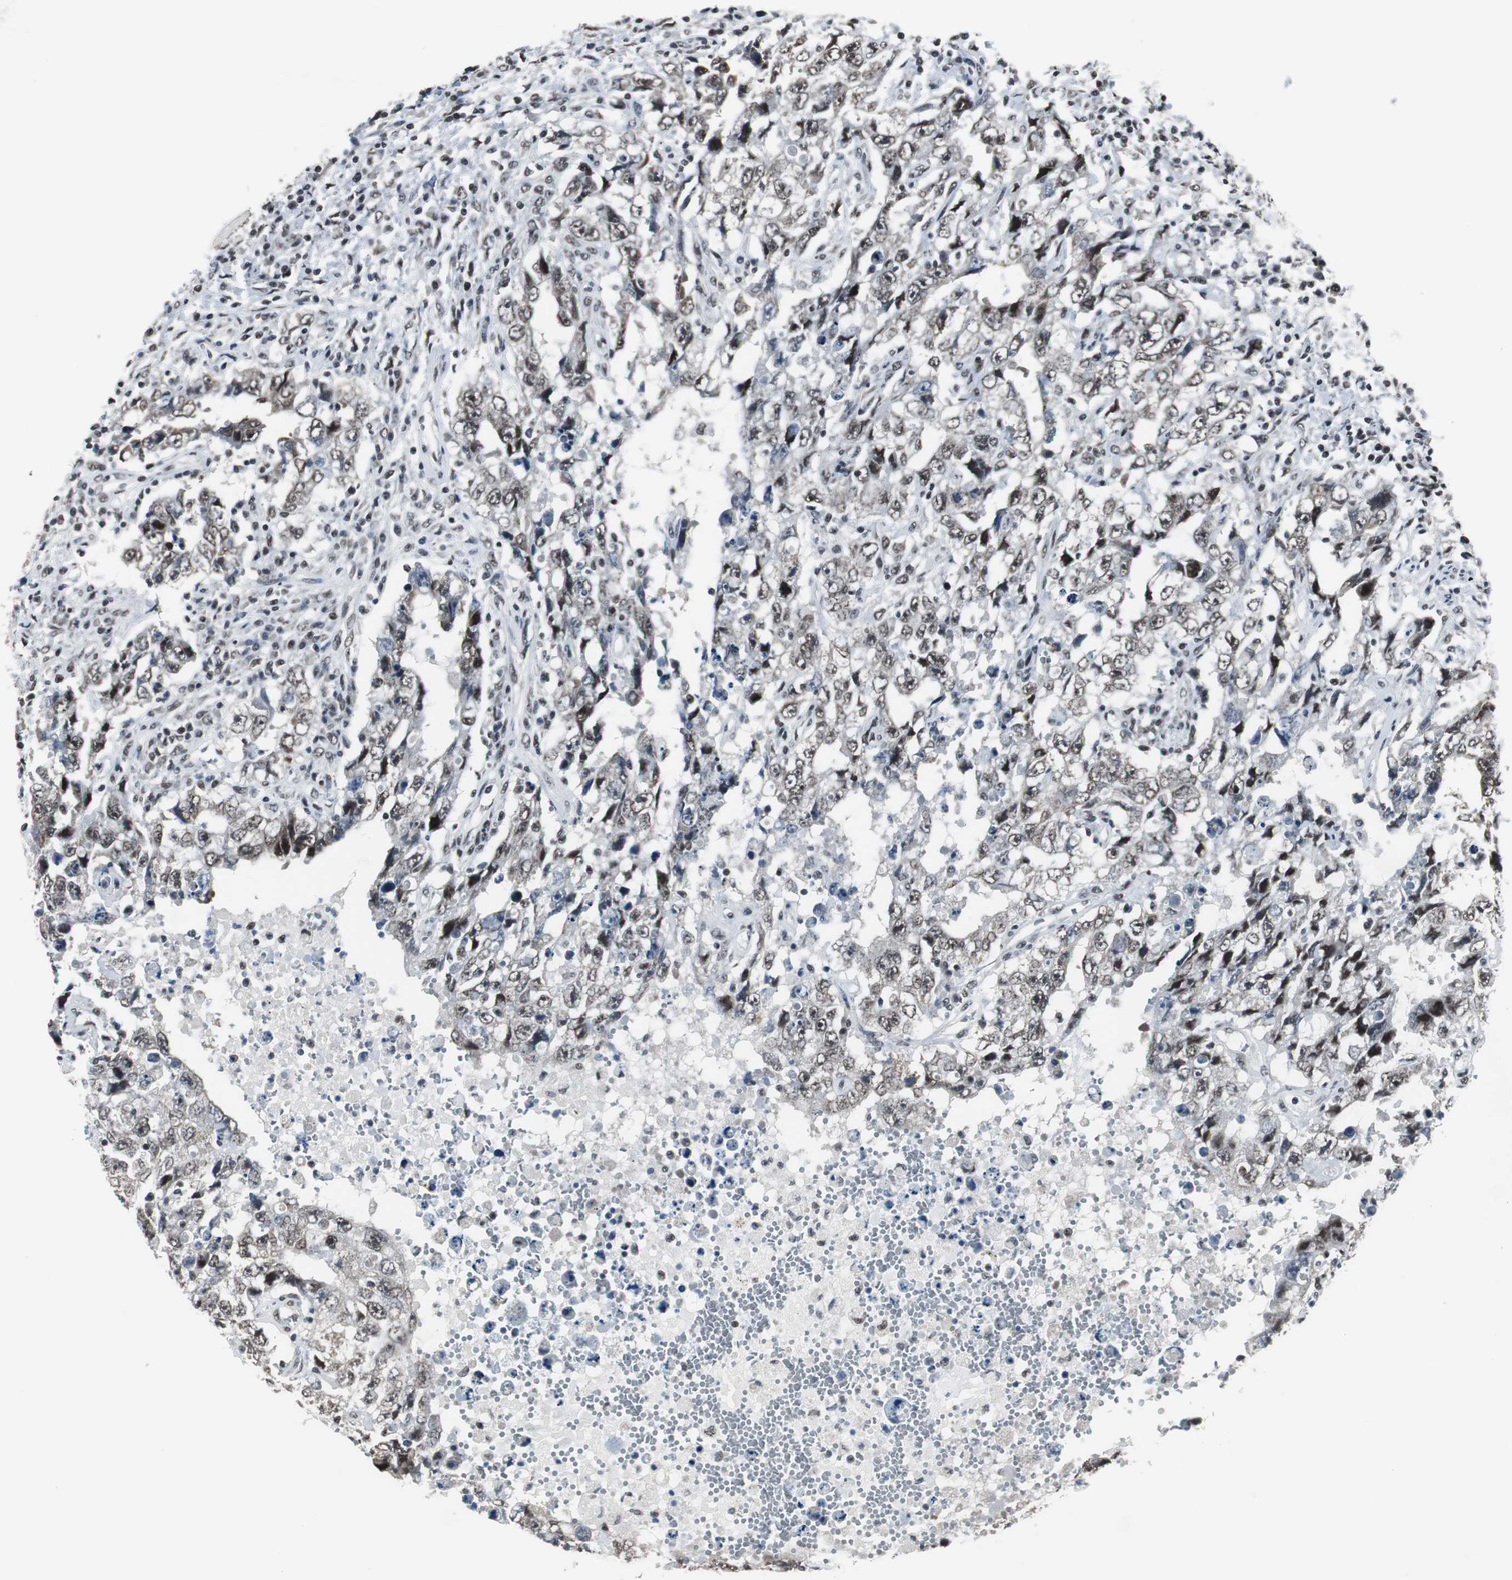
{"staining": {"intensity": "moderate", "quantity": ">75%", "location": "nuclear"}, "tissue": "testis cancer", "cell_type": "Tumor cells", "image_type": "cancer", "snomed": [{"axis": "morphology", "description": "Carcinoma, Embryonal, NOS"}, {"axis": "topography", "description": "Testis"}], "caption": "Testis cancer stained with a brown dye shows moderate nuclear positive staining in approximately >75% of tumor cells.", "gene": "CDK9", "patient": {"sex": "male", "age": 26}}